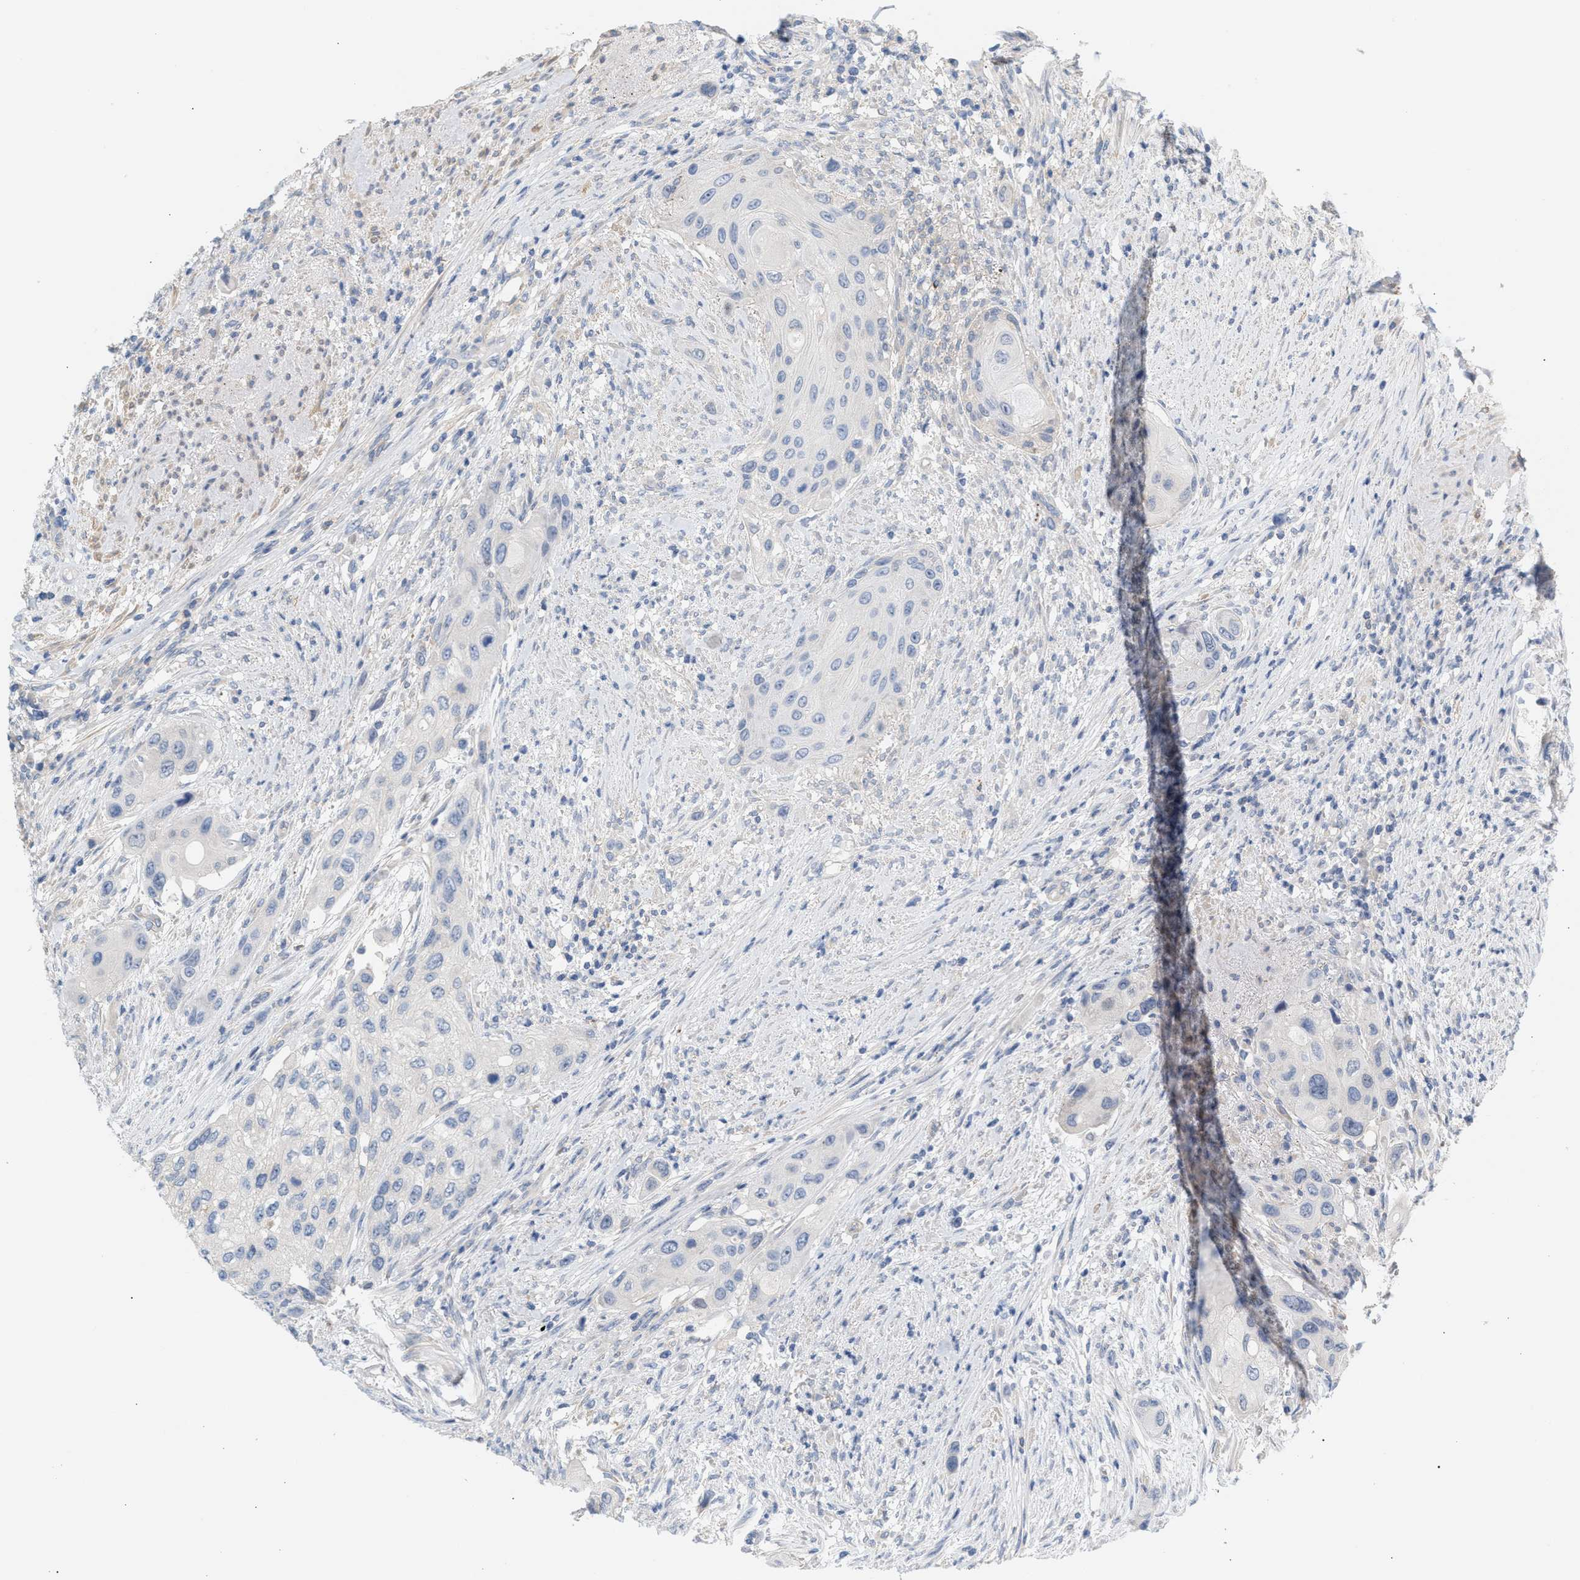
{"staining": {"intensity": "negative", "quantity": "none", "location": "none"}, "tissue": "urothelial cancer", "cell_type": "Tumor cells", "image_type": "cancer", "snomed": [{"axis": "morphology", "description": "Urothelial carcinoma, High grade"}, {"axis": "topography", "description": "Urinary bladder"}], "caption": "Tumor cells show no significant protein expression in high-grade urothelial carcinoma. (DAB (3,3'-diaminobenzidine) IHC, high magnification).", "gene": "LRCH1", "patient": {"sex": "female", "age": 56}}